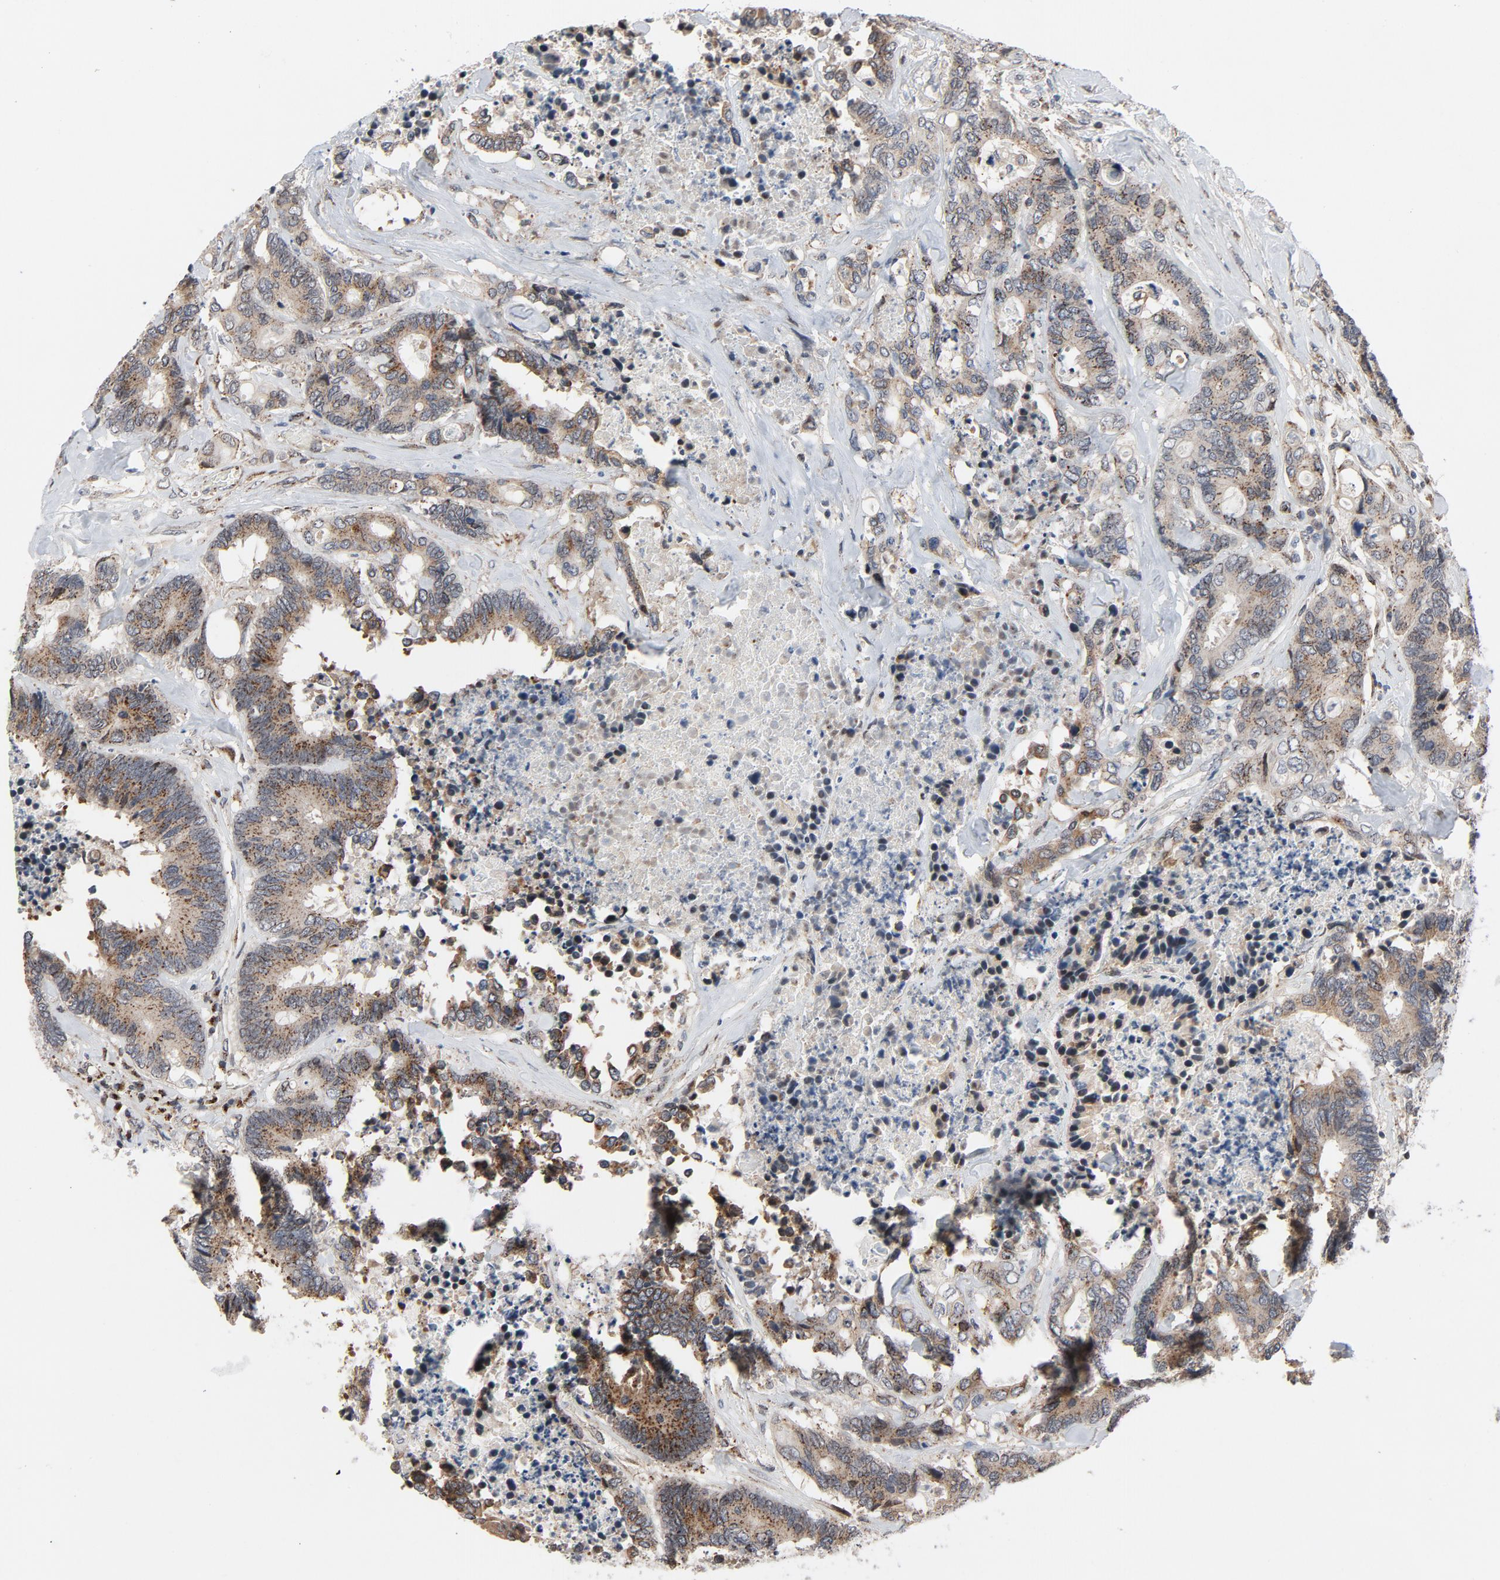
{"staining": {"intensity": "weak", "quantity": ">75%", "location": "cytoplasmic/membranous"}, "tissue": "colorectal cancer", "cell_type": "Tumor cells", "image_type": "cancer", "snomed": [{"axis": "morphology", "description": "Adenocarcinoma, NOS"}, {"axis": "topography", "description": "Rectum"}], "caption": "An immunohistochemistry histopathology image of tumor tissue is shown. Protein staining in brown shows weak cytoplasmic/membranous positivity in colorectal cancer (adenocarcinoma) within tumor cells. Ihc stains the protein in brown and the nuclei are stained blue.", "gene": "RPL12", "patient": {"sex": "male", "age": 55}}